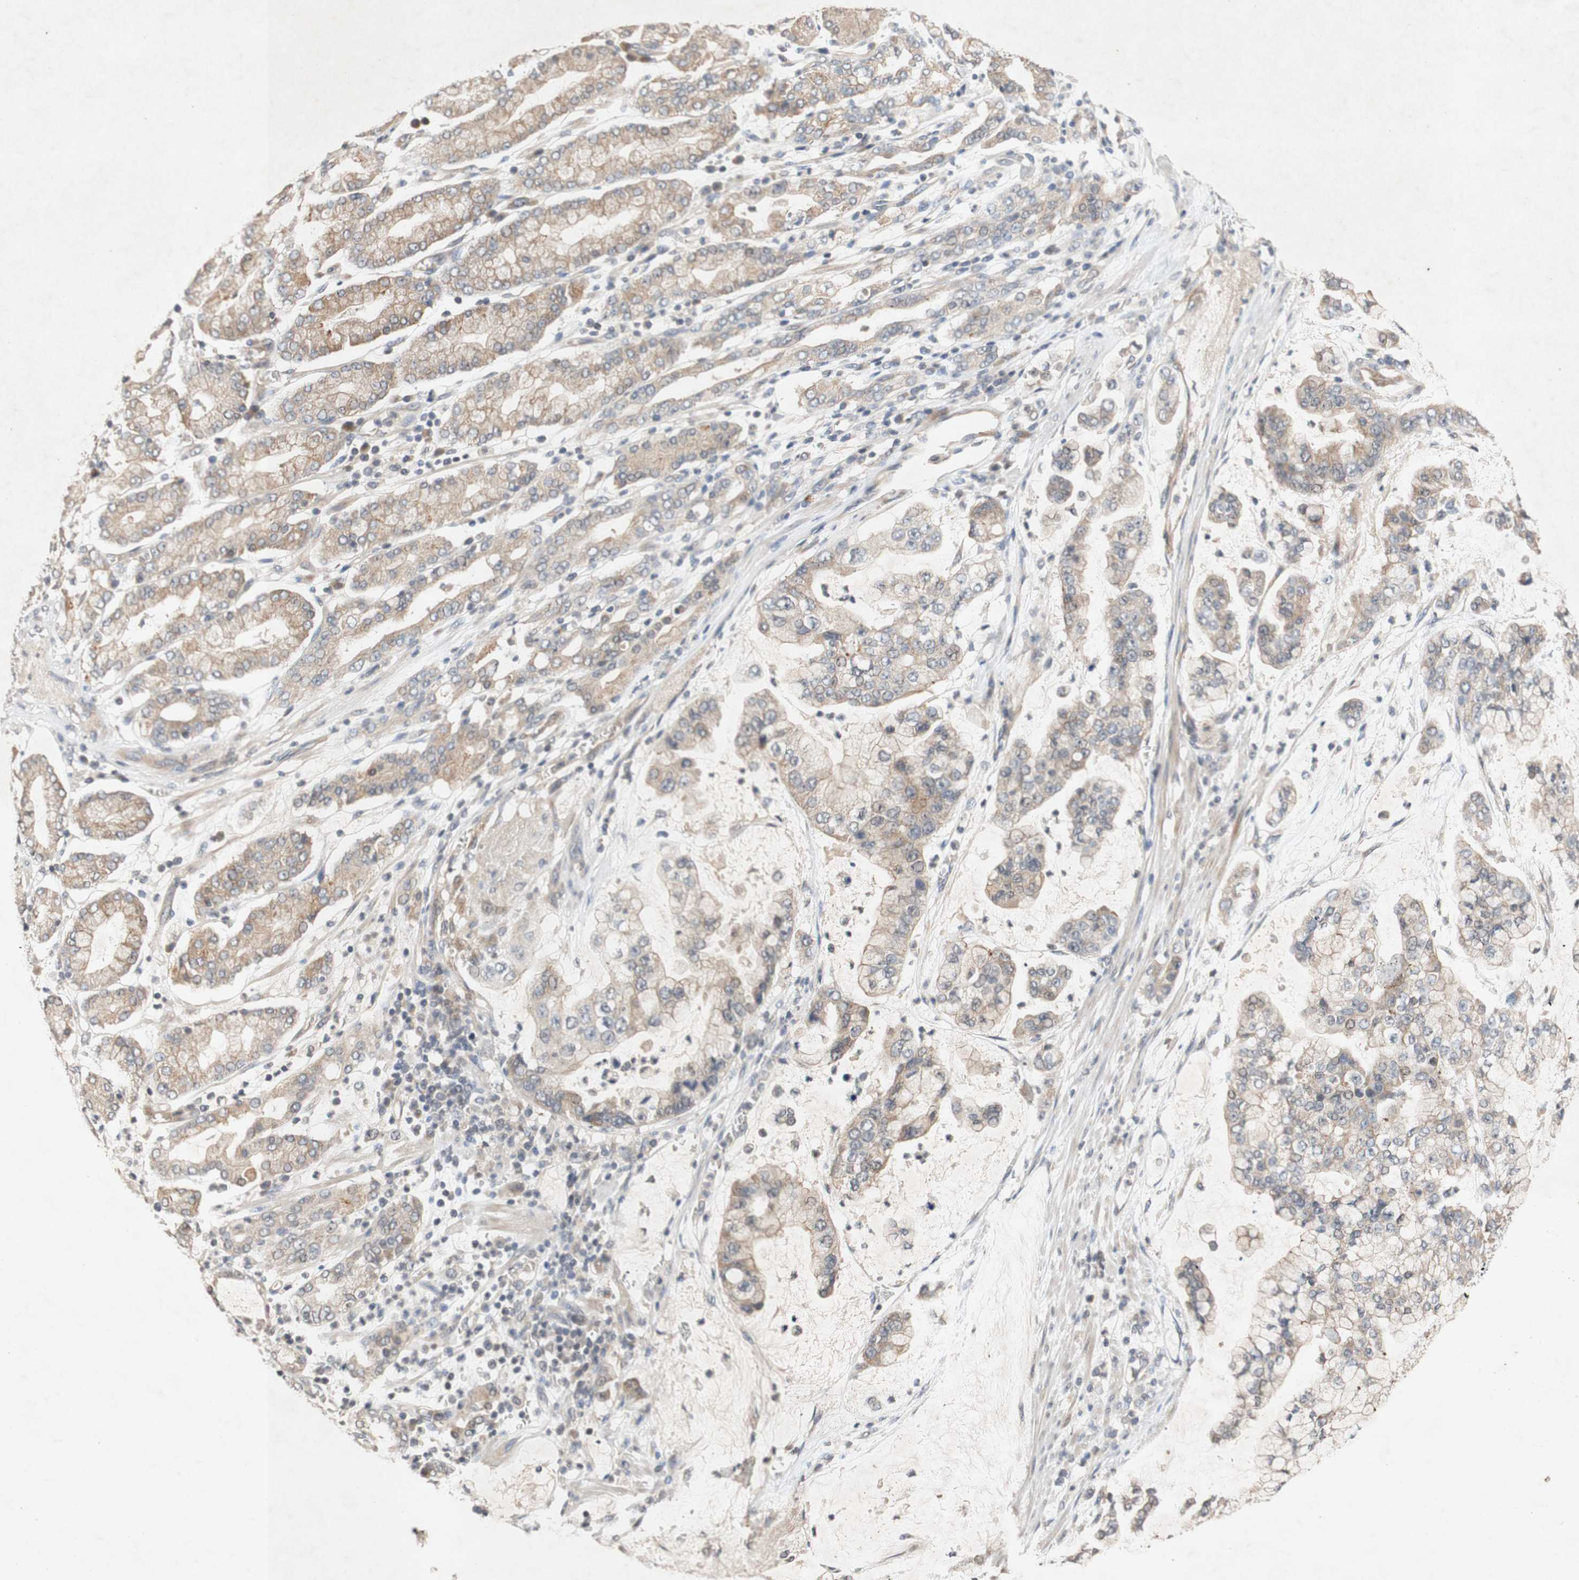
{"staining": {"intensity": "weak", "quantity": ">75%", "location": "cytoplasmic/membranous"}, "tissue": "stomach cancer", "cell_type": "Tumor cells", "image_type": "cancer", "snomed": [{"axis": "morphology", "description": "Normal tissue, NOS"}, {"axis": "morphology", "description": "Adenocarcinoma, NOS"}, {"axis": "topography", "description": "Stomach, upper"}, {"axis": "topography", "description": "Stomach"}], "caption": "IHC photomicrograph of stomach cancer (adenocarcinoma) stained for a protein (brown), which displays low levels of weak cytoplasmic/membranous expression in about >75% of tumor cells.", "gene": "PIN1", "patient": {"sex": "male", "age": 76}}